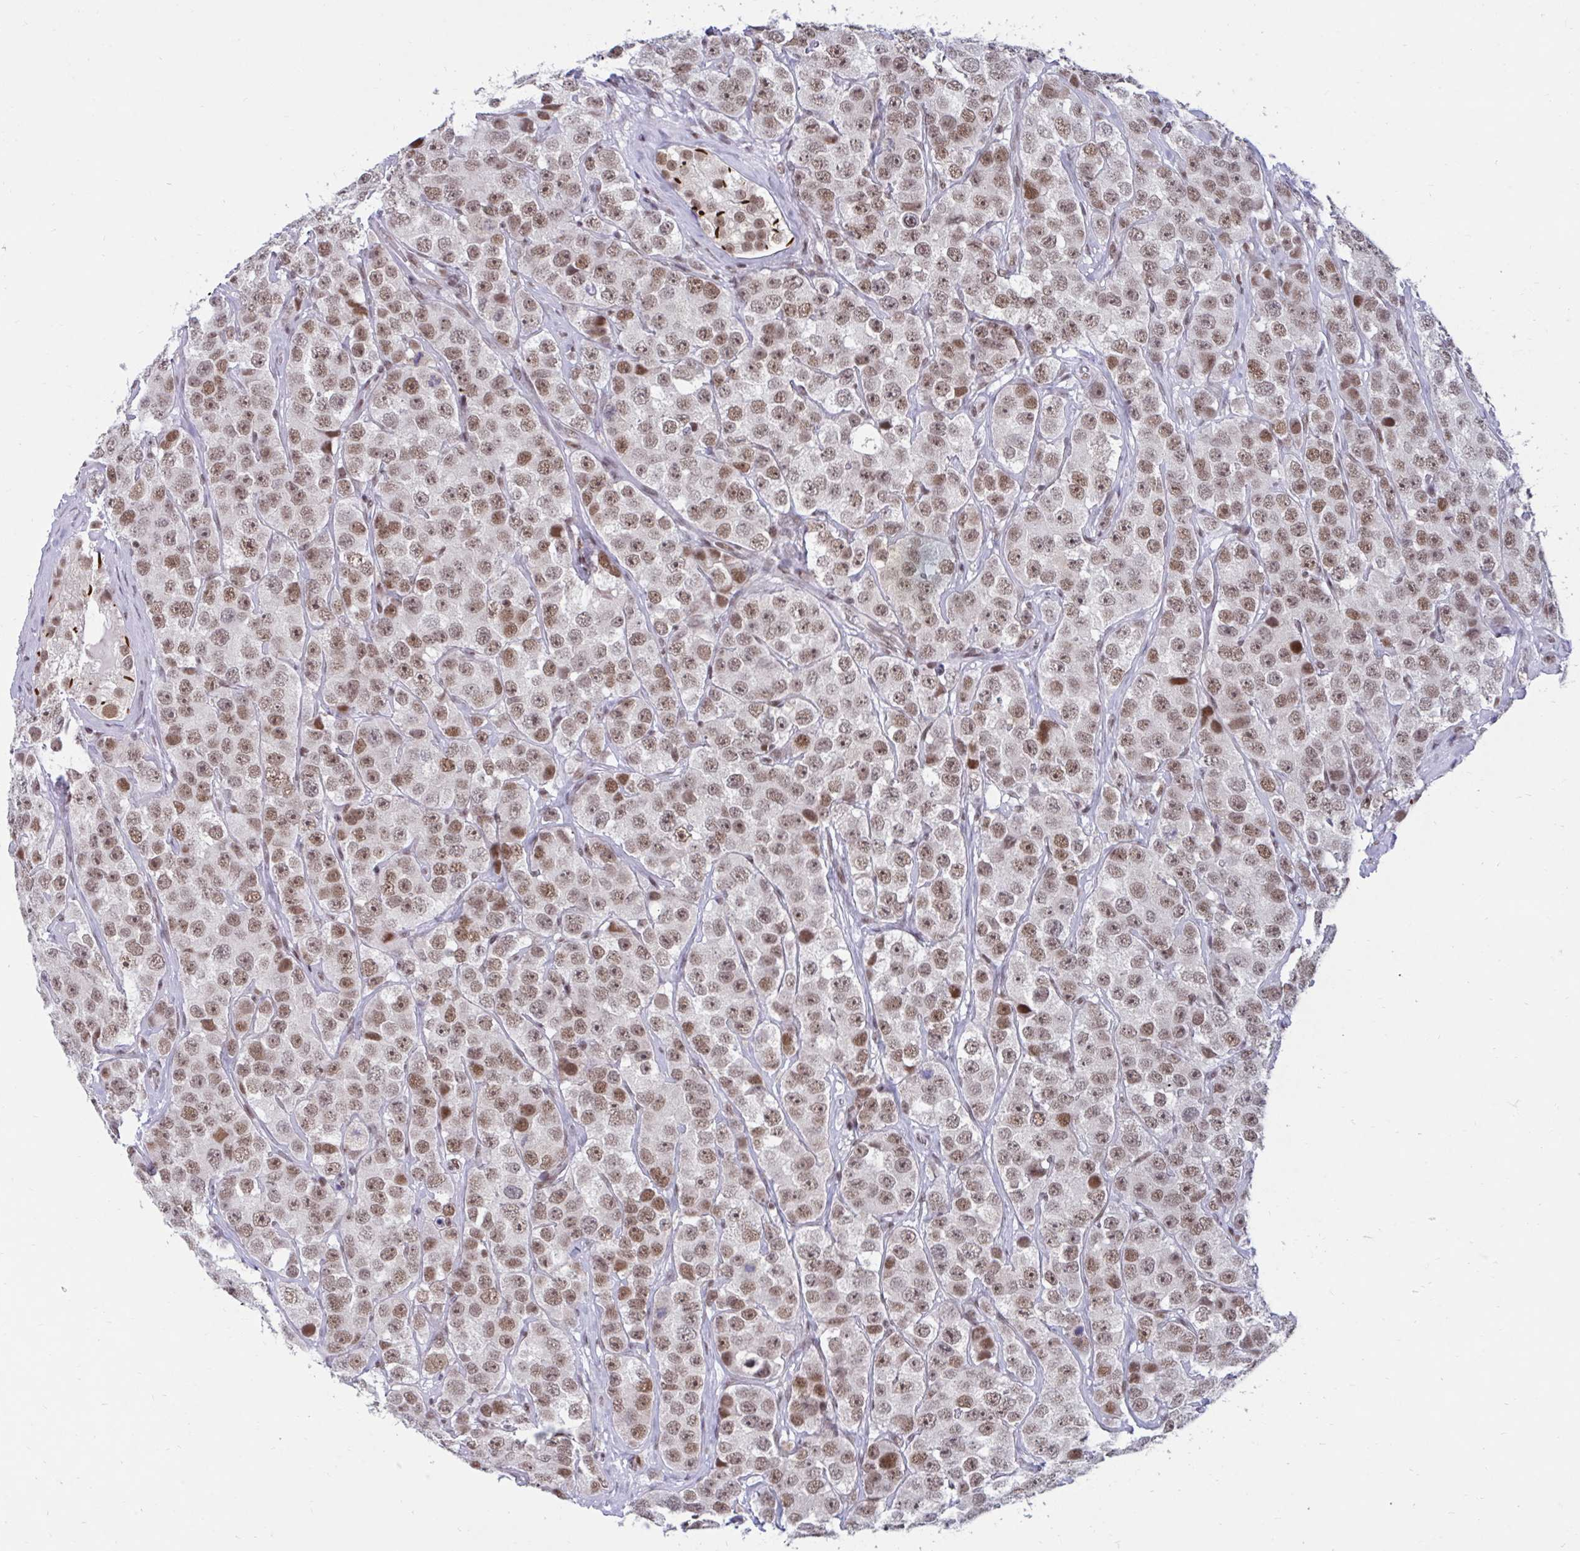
{"staining": {"intensity": "weak", "quantity": ">75%", "location": "nuclear"}, "tissue": "testis cancer", "cell_type": "Tumor cells", "image_type": "cancer", "snomed": [{"axis": "morphology", "description": "Seminoma, NOS"}, {"axis": "topography", "description": "Testis"}], "caption": "Immunohistochemistry (IHC) image of neoplastic tissue: testis cancer (seminoma) stained using IHC reveals low levels of weak protein expression localized specifically in the nuclear of tumor cells, appearing as a nuclear brown color.", "gene": "PHF10", "patient": {"sex": "male", "age": 28}}